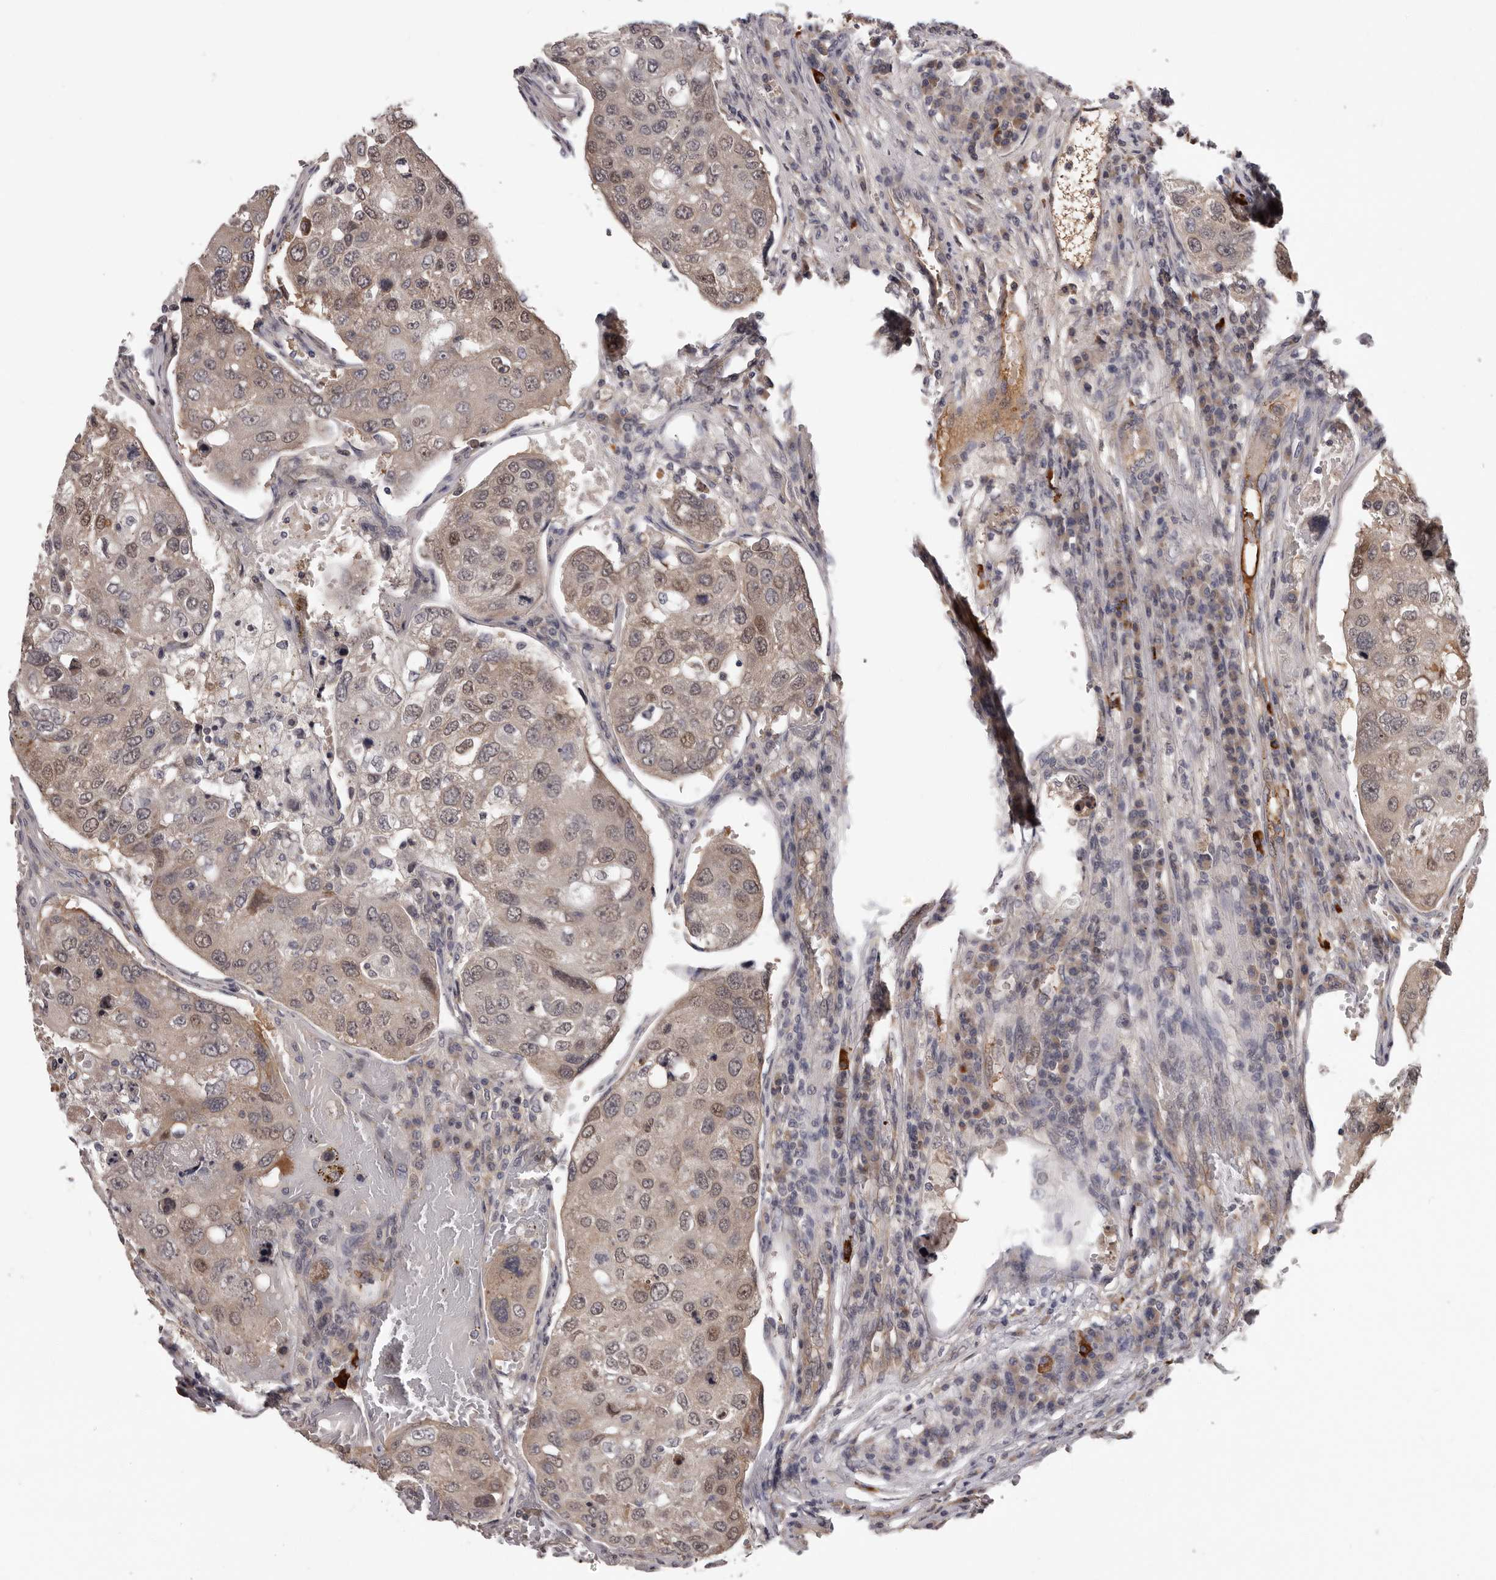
{"staining": {"intensity": "moderate", "quantity": ">75%", "location": "cytoplasmic/membranous,nuclear"}, "tissue": "urothelial cancer", "cell_type": "Tumor cells", "image_type": "cancer", "snomed": [{"axis": "morphology", "description": "Urothelial carcinoma, High grade"}, {"axis": "topography", "description": "Lymph node"}, {"axis": "topography", "description": "Urinary bladder"}], "caption": "DAB (3,3'-diaminobenzidine) immunohistochemical staining of human high-grade urothelial carcinoma reveals moderate cytoplasmic/membranous and nuclear protein staining in about >75% of tumor cells. The staining was performed using DAB (3,3'-diaminobenzidine), with brown indicating positive protein expression. Nuclei are stained blue with hematoxylin.", "gene": "MED8", "patient": {"sex": "male", "age": 51}}